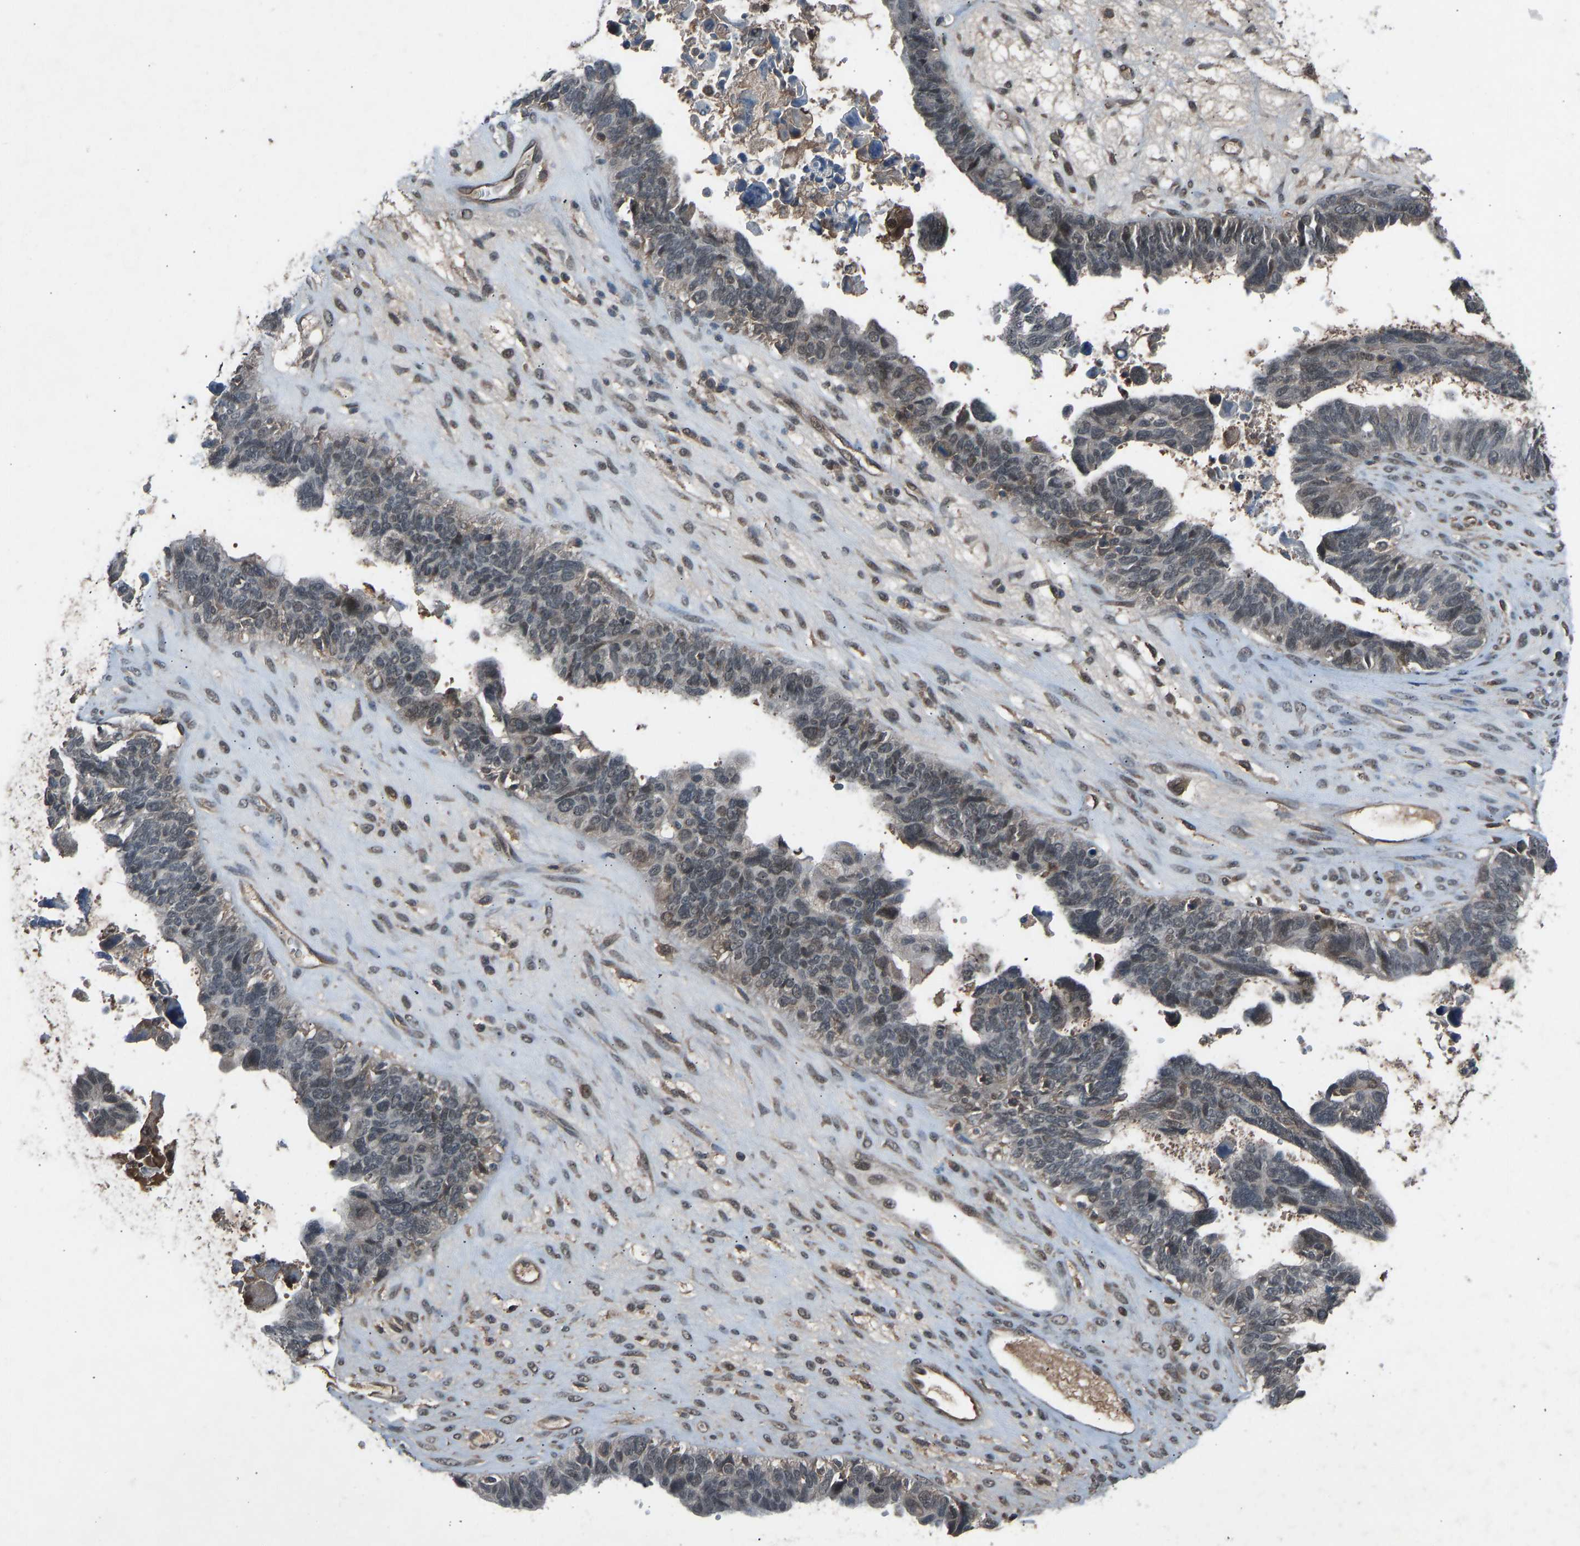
{"staining": {"intensity": "negative", "quantity": "none", "location": "none"}, "tissue": "ovarian cancer", "cell_type": "Tumor cells", "image_type": "cancer", "snomed": [{"axis": "morphology", "description": "Cystadenocarcinoma, serous, NOS"}, {"axis": "topography", "description": "Ovary"}], "caption": "There is no significant positivity in tumor cells of ovarian cancer. (Brightfield microscopy of DAB (3,3'-diaminobenzidine) immunohistochemistry (IHC) at high magnification).", "gene": "SLC43A1", "patient": {"sex": "female", "age": 79}}